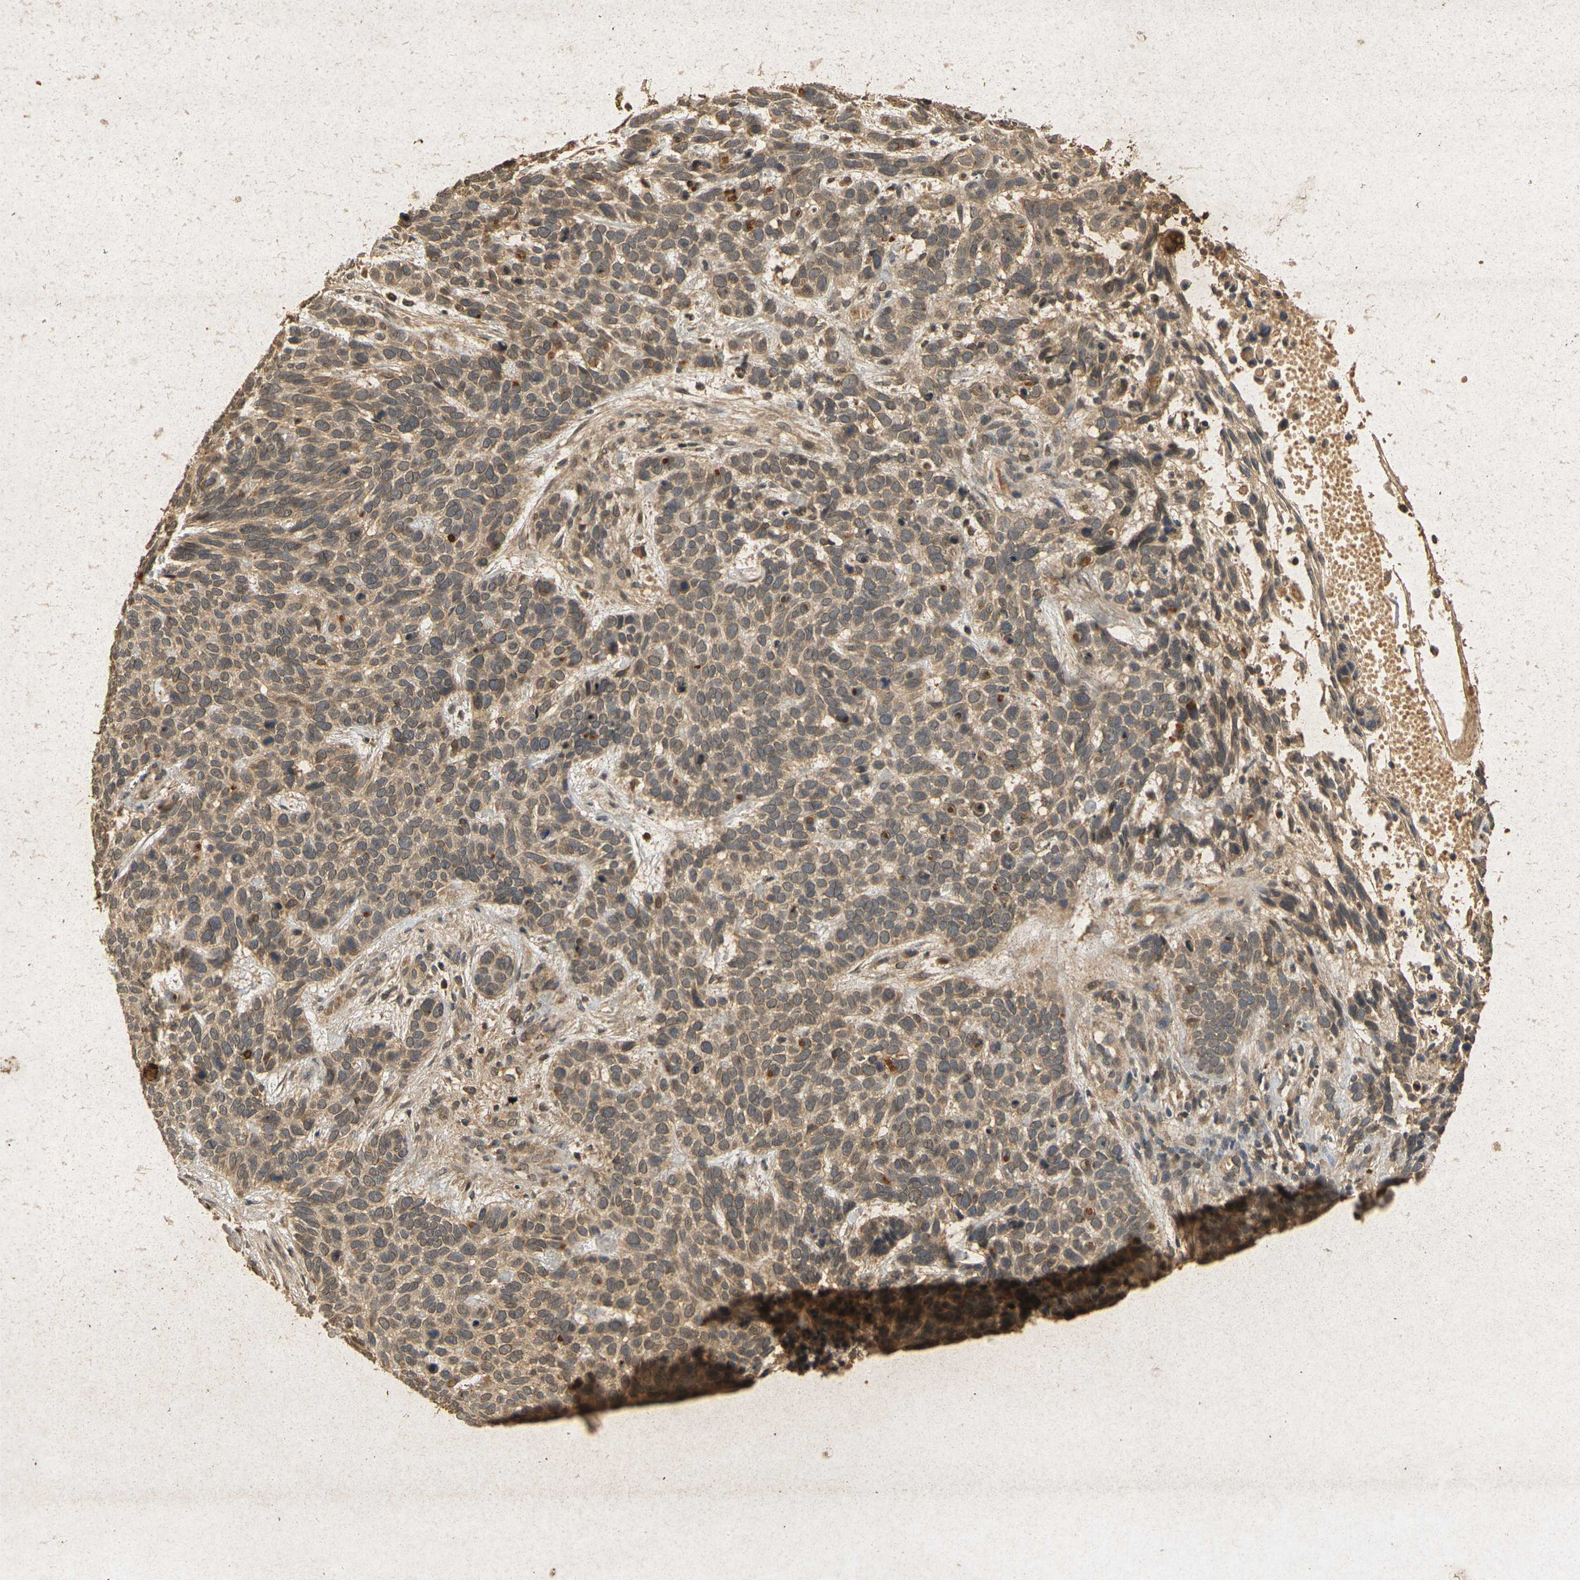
{"staining": {"intensity": "moderate", "quantity": ">75%", "location": "cytoplasmic/membranous,nuclear"}, "tissue": "skin cancer", "cell_type": "Tumor cells", "image_type": "cancer", "snomed": [{"axis": "morphology", "description": "Basal cell carcinoma"}, {"axis": "topography", "description": "Skin"}], "caption": "Immunohistochemistry (IHC) image of human skin cancer stained for a protein (brown), which demonstrates medium levels of moderate cytoplasmic/membranous and nuclear expression in about >75% of tumor cells.", "gene": "ERN1", "patient": {"sex": "male", "age": 87}}